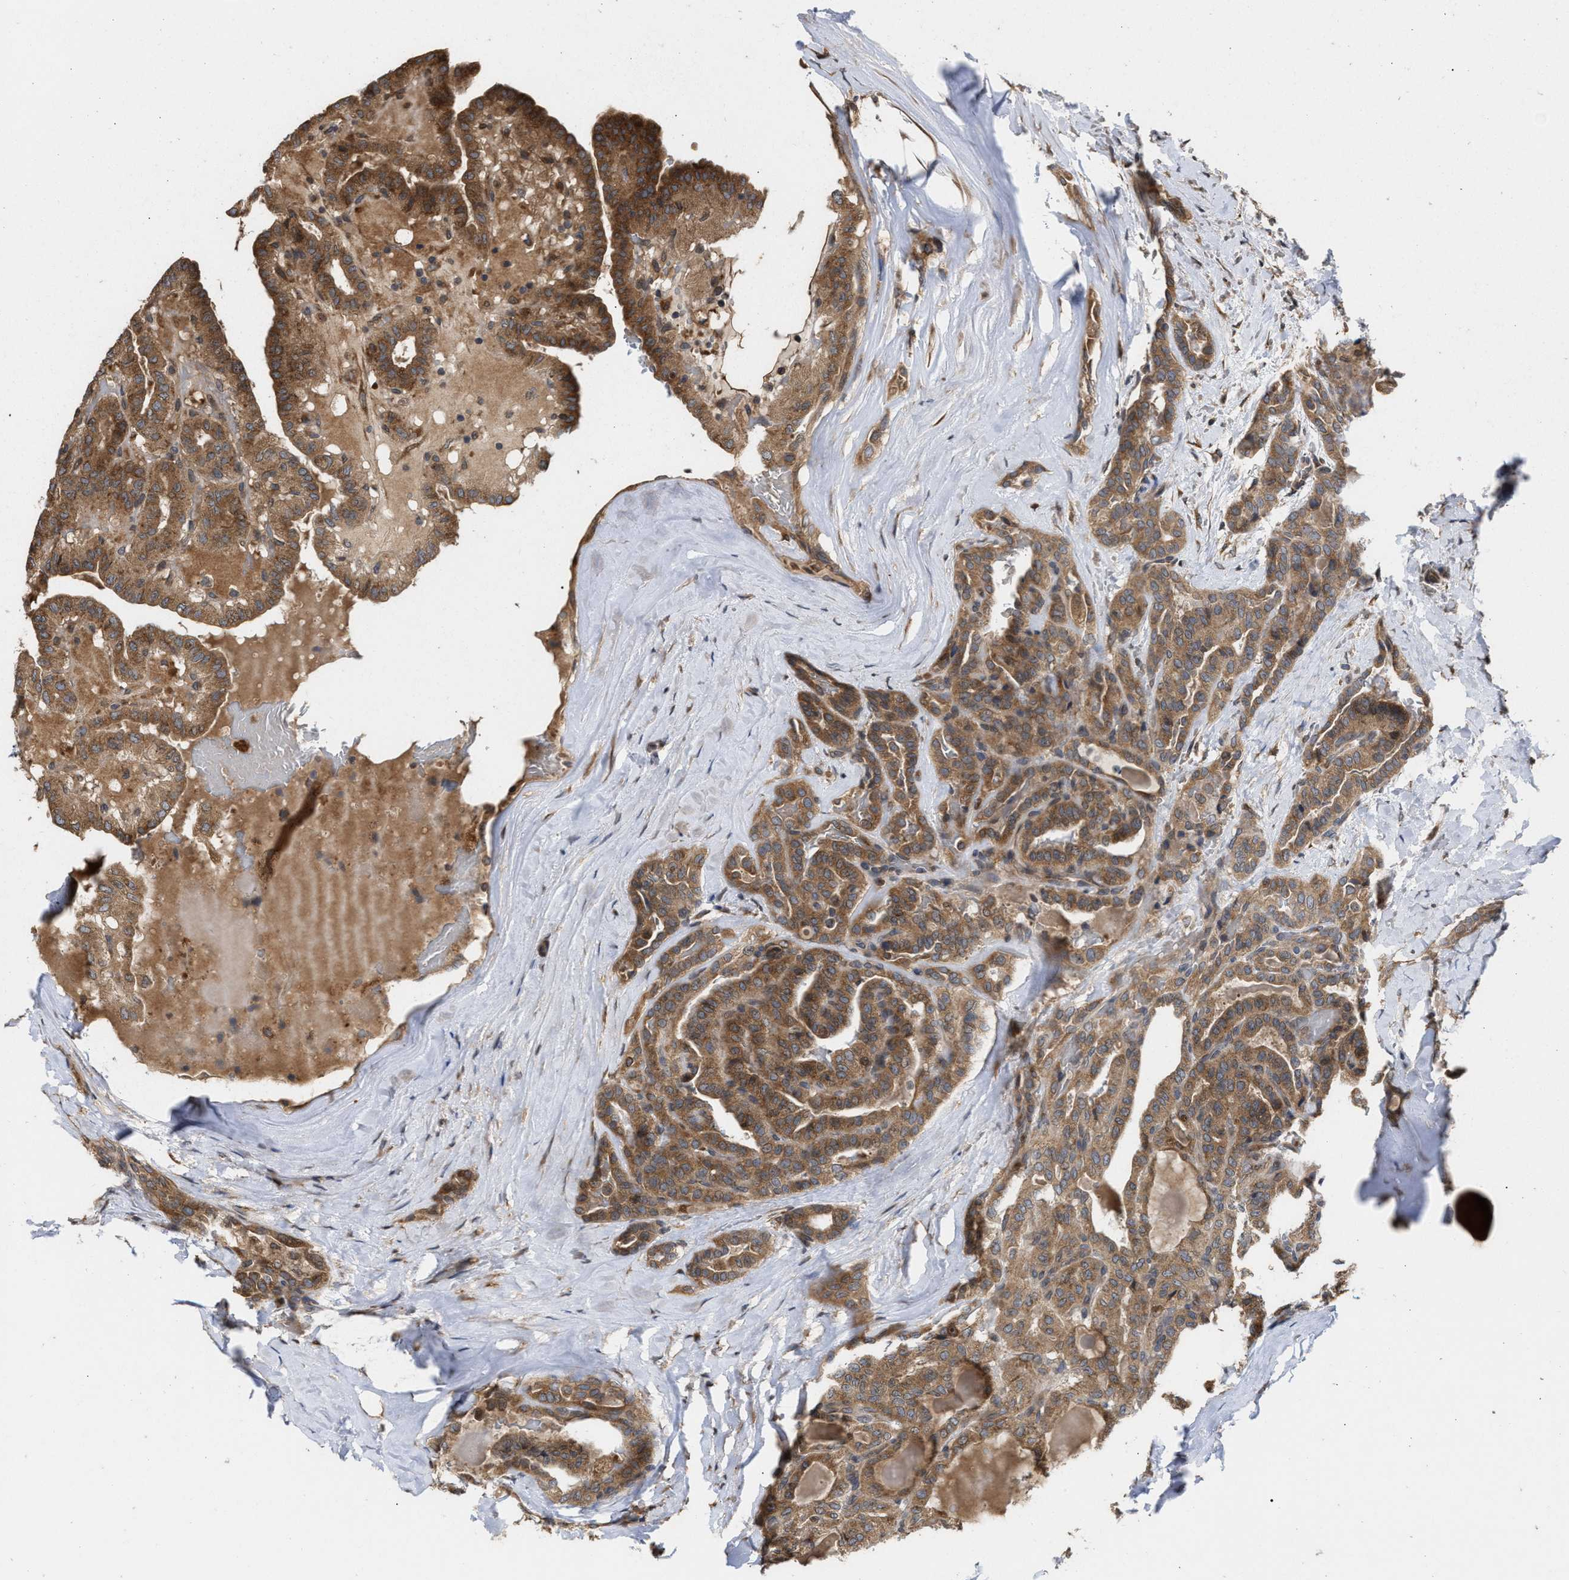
{"staining": {"intensity": "moderate", "quantity": ">75%", "location": "cytoplasmic/membranous"}, "tissue": "thyroid cancer", "cell_type": "Tumor cells", "image_type": "cancer", "snomed": [{"axis": "morphology", "description": "Papillary adenocarcinoma, NOS"}, {"axis": "topography", "description": "Thyroid gland"}], "caption": "Immunohistochemistry of papillary adenocarcinoma (thyroid) reveals medium levels of moderate cytoplasmic/membranous staining in approximately >75% of tumor cells.", "gene": "SAR1A", "patient": {"sex": "male", "age": 77}}